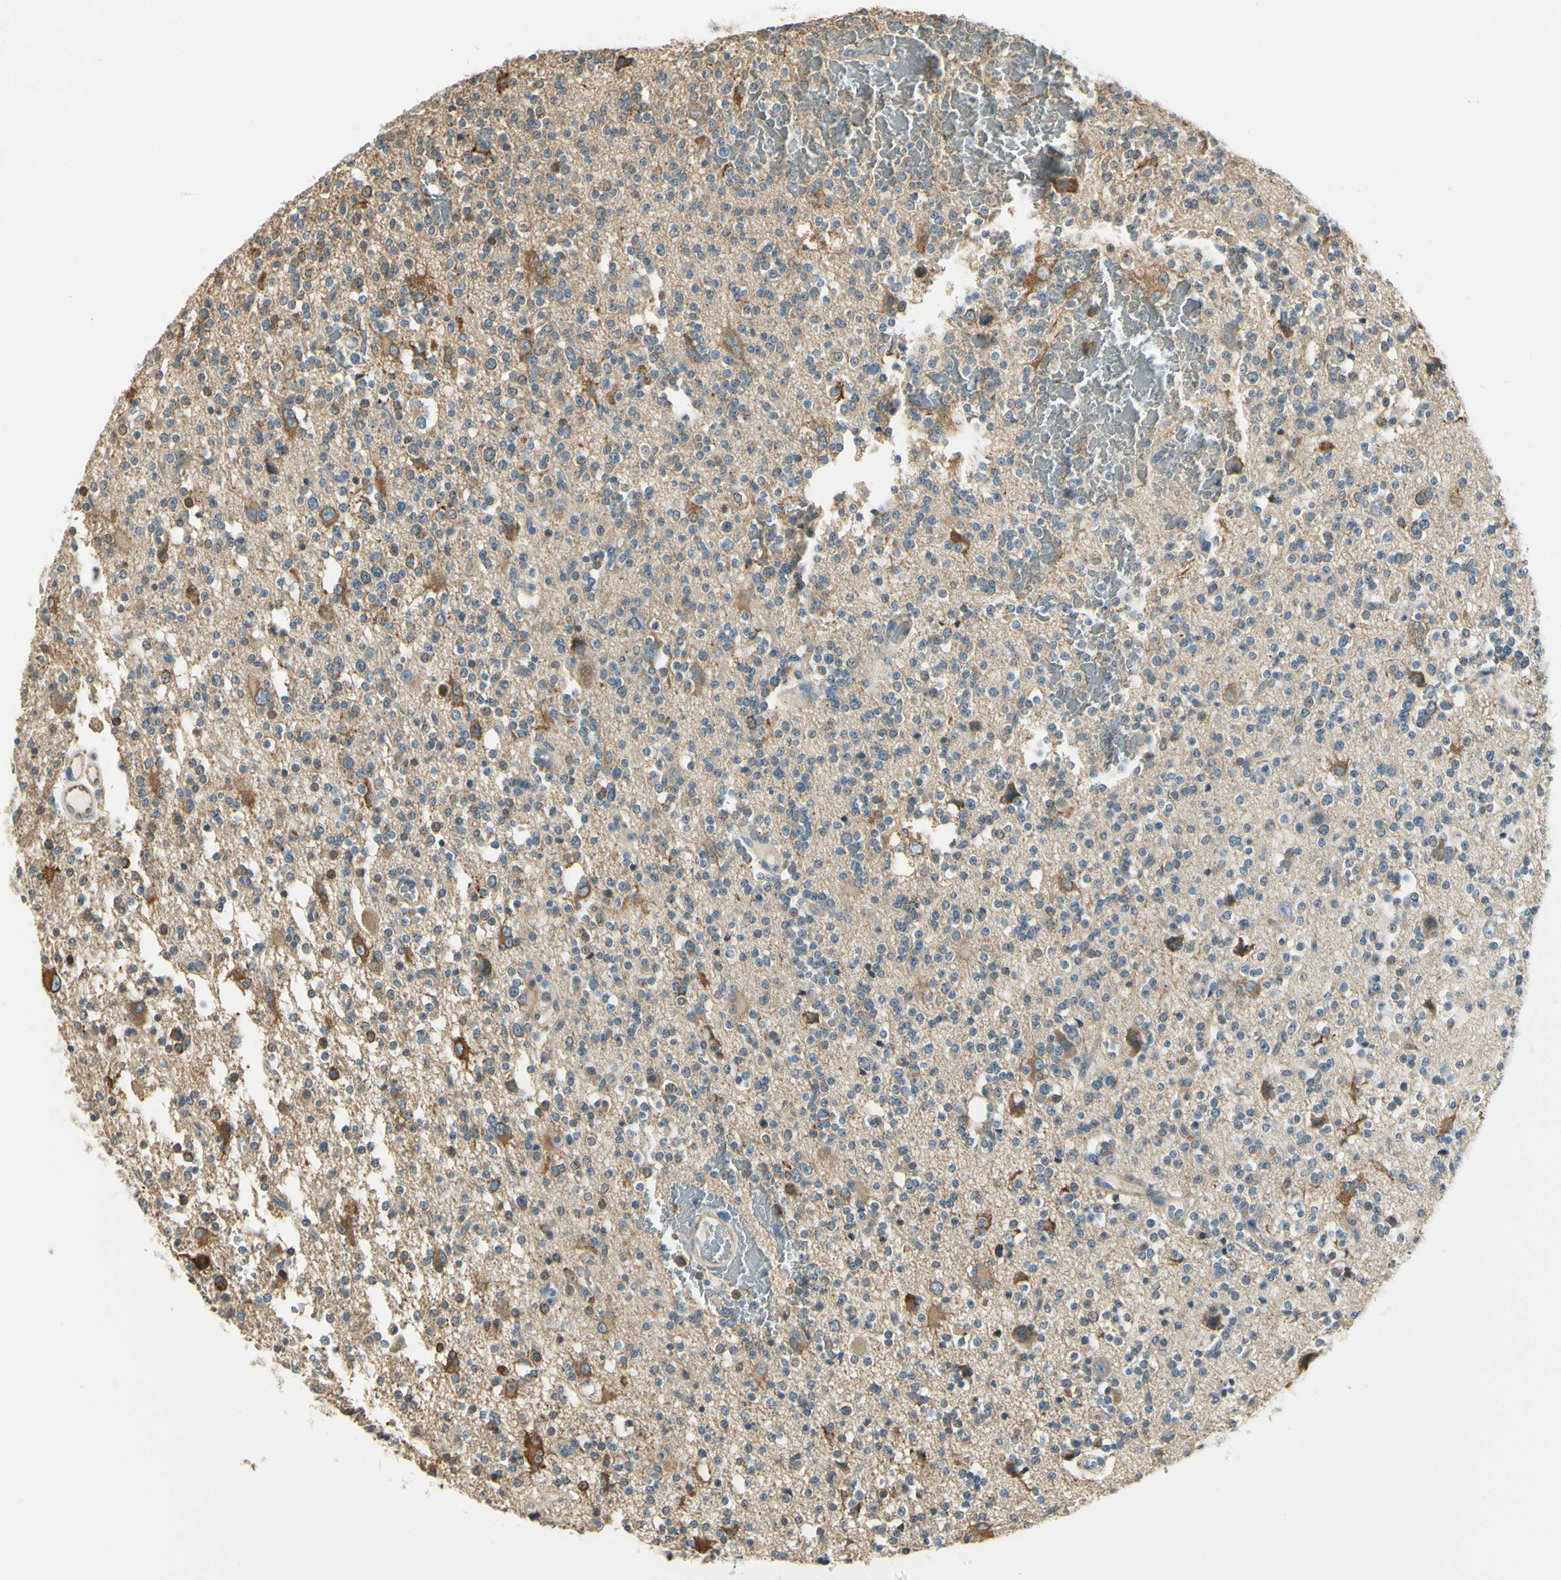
{"staining": {"intensity": "weak", "quantity": "<25%", "location": "cytoplasmic/membranous"}, "tissue": "glioma", "cell_type": "Tumor cells", "image_type": "cancer", "snomed": [{"axis": "morphology", "description": "Glioma, malignant, High grade"}, {"axis": "topography", "description": "Brain"}], "caption": "A high-resolution photomicrograph shows IHC staining of malignant glioma (high-grade), which displays no significant staining in tumor cells. (DAB immunohistochemistry visualized using brightfield microscopy, high magnification).", "gene": "IGDCC4", "patient": {"sex": "male", "age": 47}}